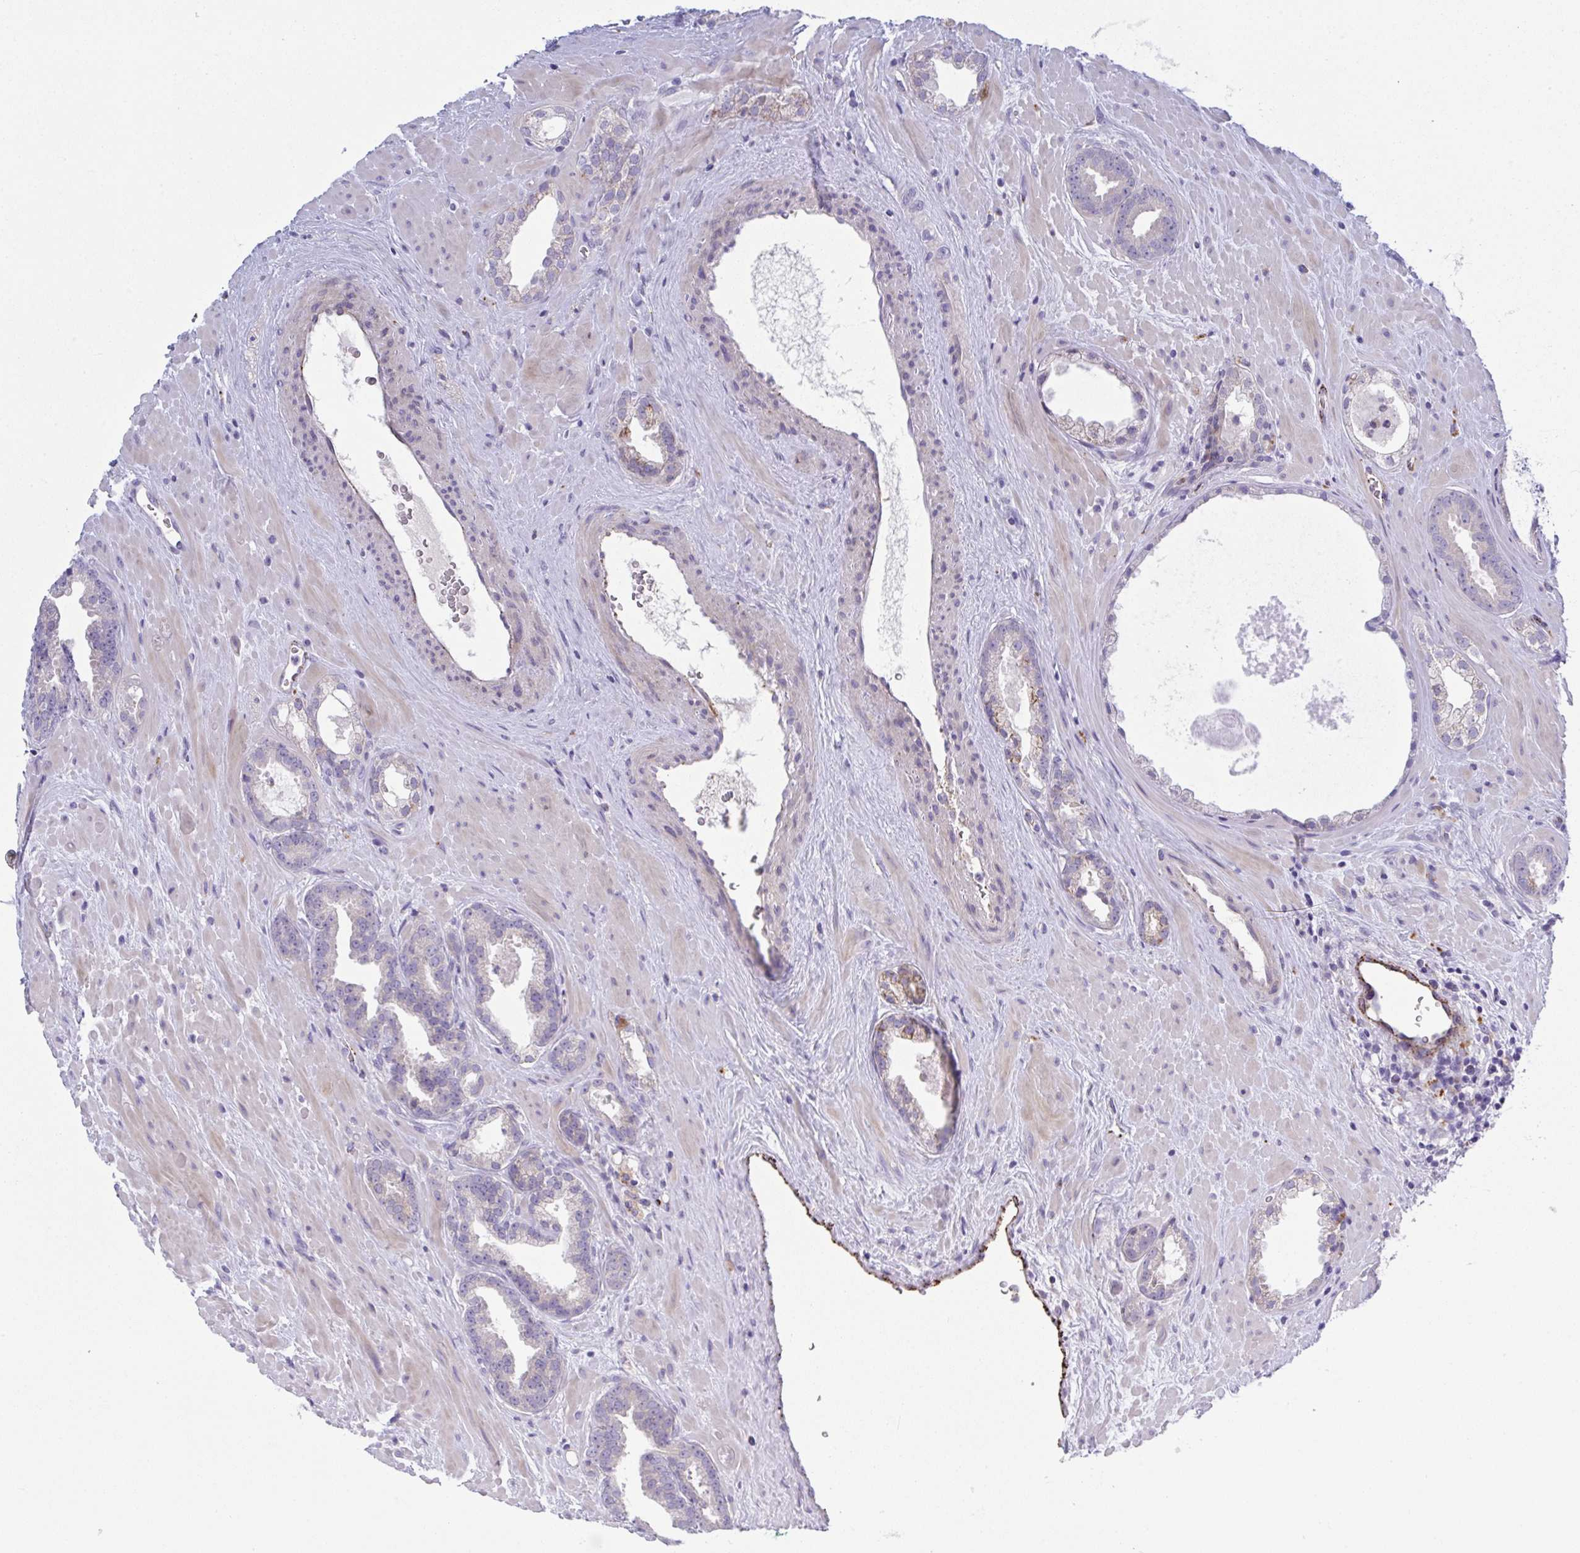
{"staining": {"intensity": "negative", "quantity": "none", "location": "none"}, "tissue": "prostate cancer", "cell_type": "Tumor cells", "image_type": "cancer", "snomed": [{"axis": "morphology", "description": "Adenocarcinoma, Low grade"}, {"axis": "topography", "description": "Prostate"}], "caption": "Prostate cancer (adenocarcinoma (low-grade)) was stained to show a protein in brown. There is no significant positivity in tumor cells.", "gene": "TOR1AIP2", "patient": {"sex": "male", "age": 62}}